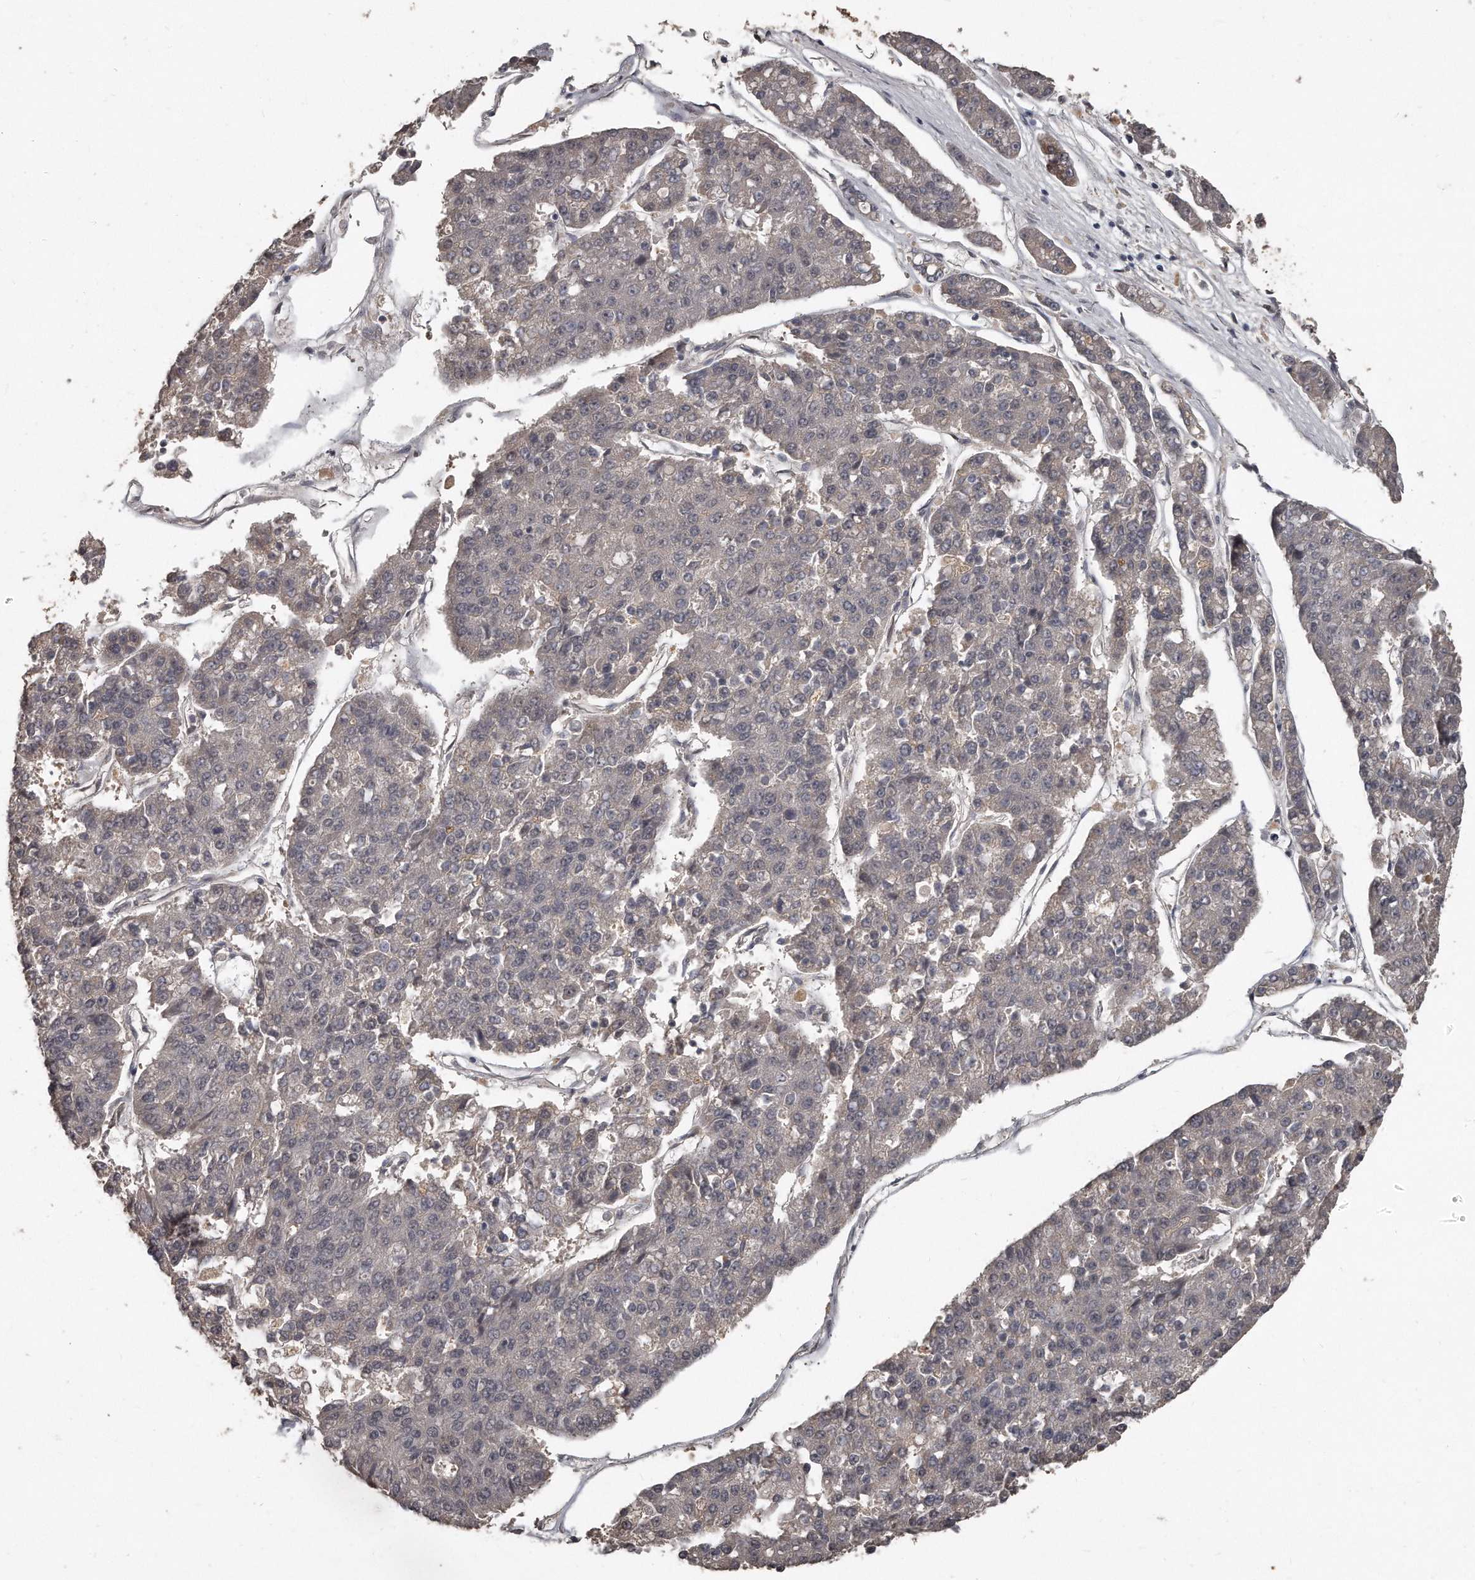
{"staining": {"intensity": "negative", "quantity": "none", "location": "none"}, "tissue": "pancreatic cancer", "cell_type": "Tumor cells", "image_type": "cancer", "snomed": [{"axis": "morphology", "description": "Adenocarcinoma, NOS"}, {"axis": "topography", "description": "Pancreas"}], "caption": "Tumor cells are negative for brown protein staining in adenocarcinoma (pancreatic).", "gene": "GRB10", "patient": {"sex": "male", "age": 50}}